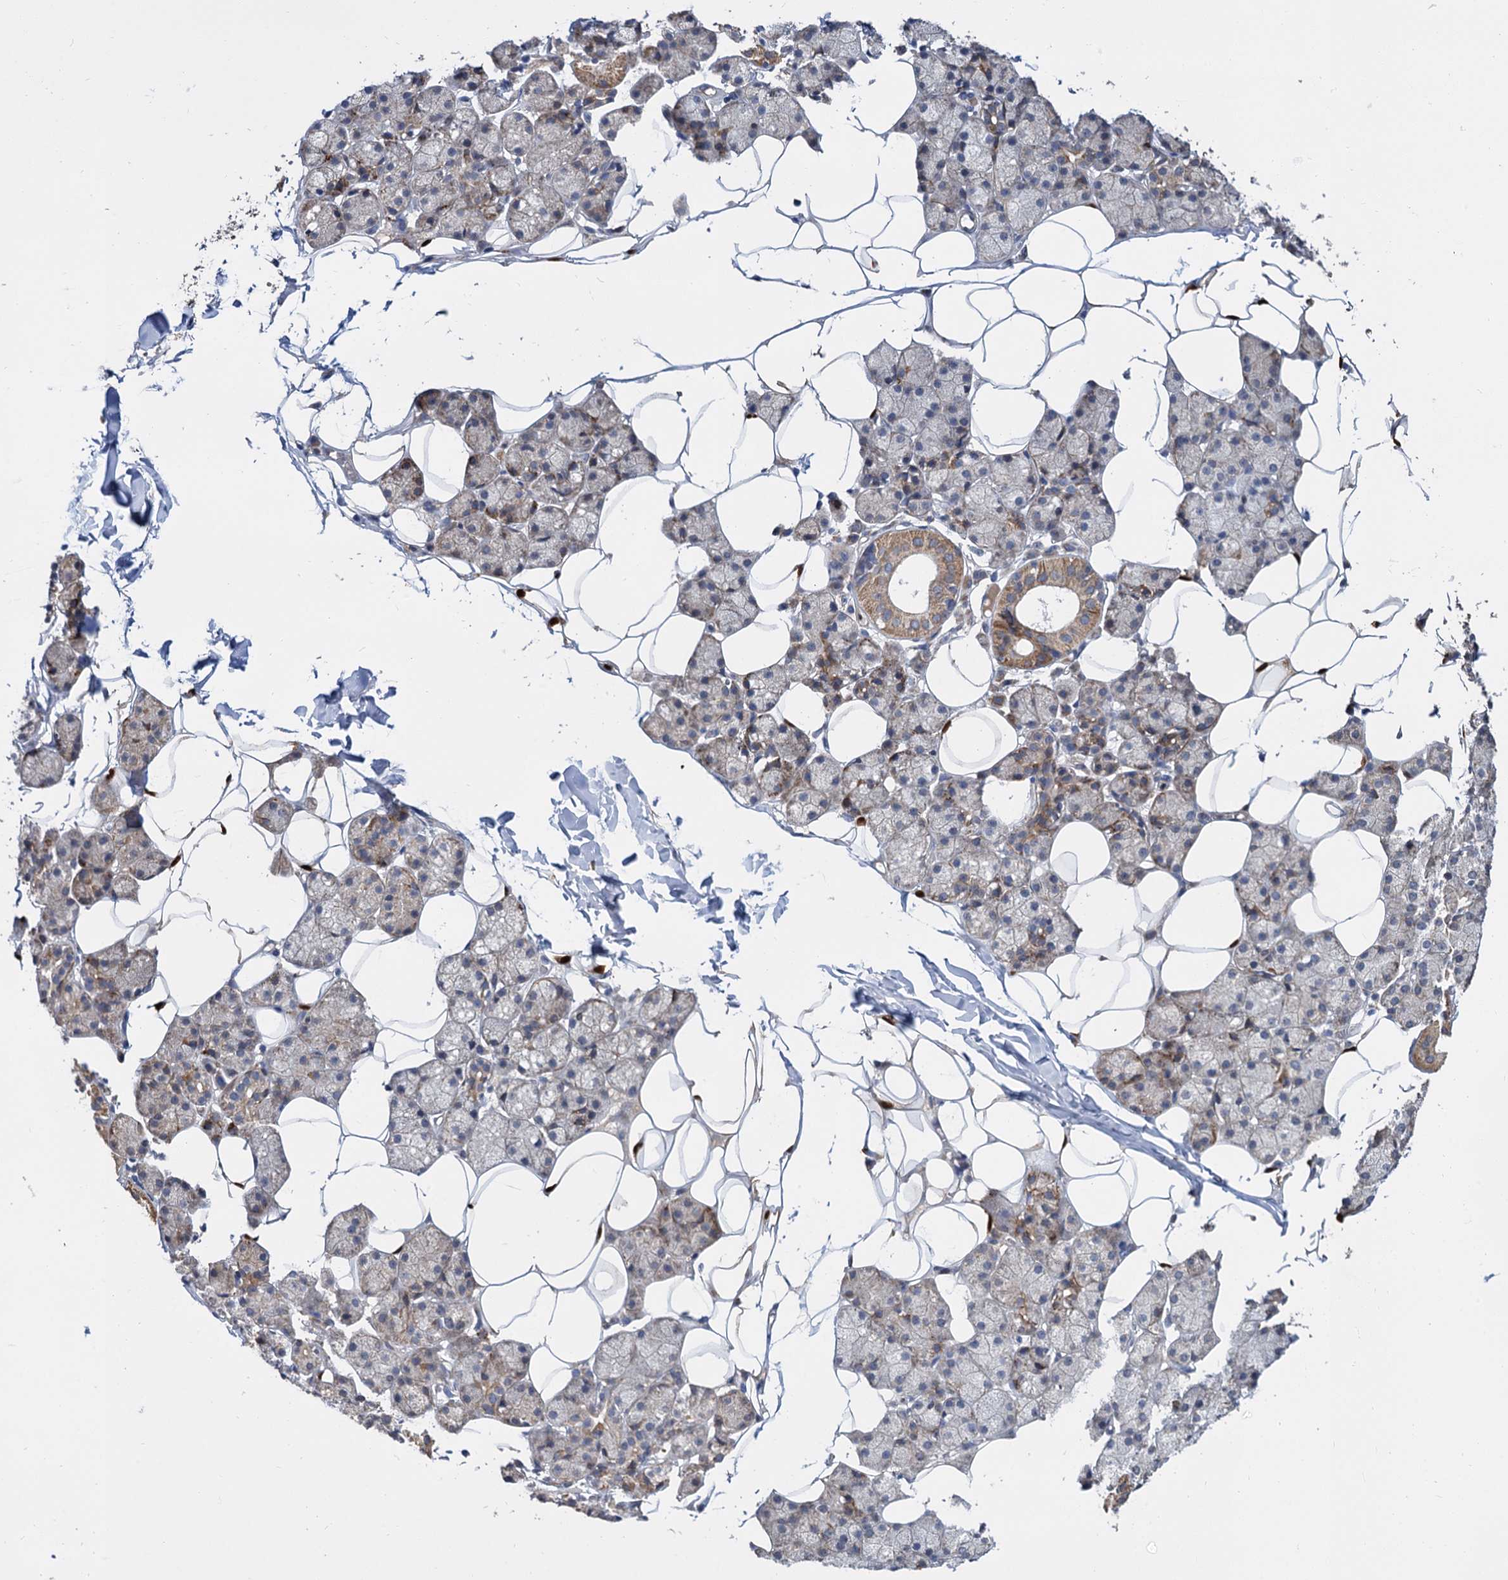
{"staining": {"intensity": "moderate", "quantity": "25%-75%", "location": "cytoplasmic/membranous"}, "tissue": "salivary gland", "cell_type": "Glandular cells", "image_type": "normal", "snomed": [{"axis": "morphology", "description": "Normal tissue, NOS"}, {"axis": "topography", "description": "Salivary gland"}], "caption": "Glandular cells demonstrate medium levels of moderate cytoplasmic/membranous staining in about 25%-75% of cells in unremarkable salivary gland. Nuclei are stained in blue.", "gene": "ALKBH7", "patient": {"sex": "female", "age": 33}}